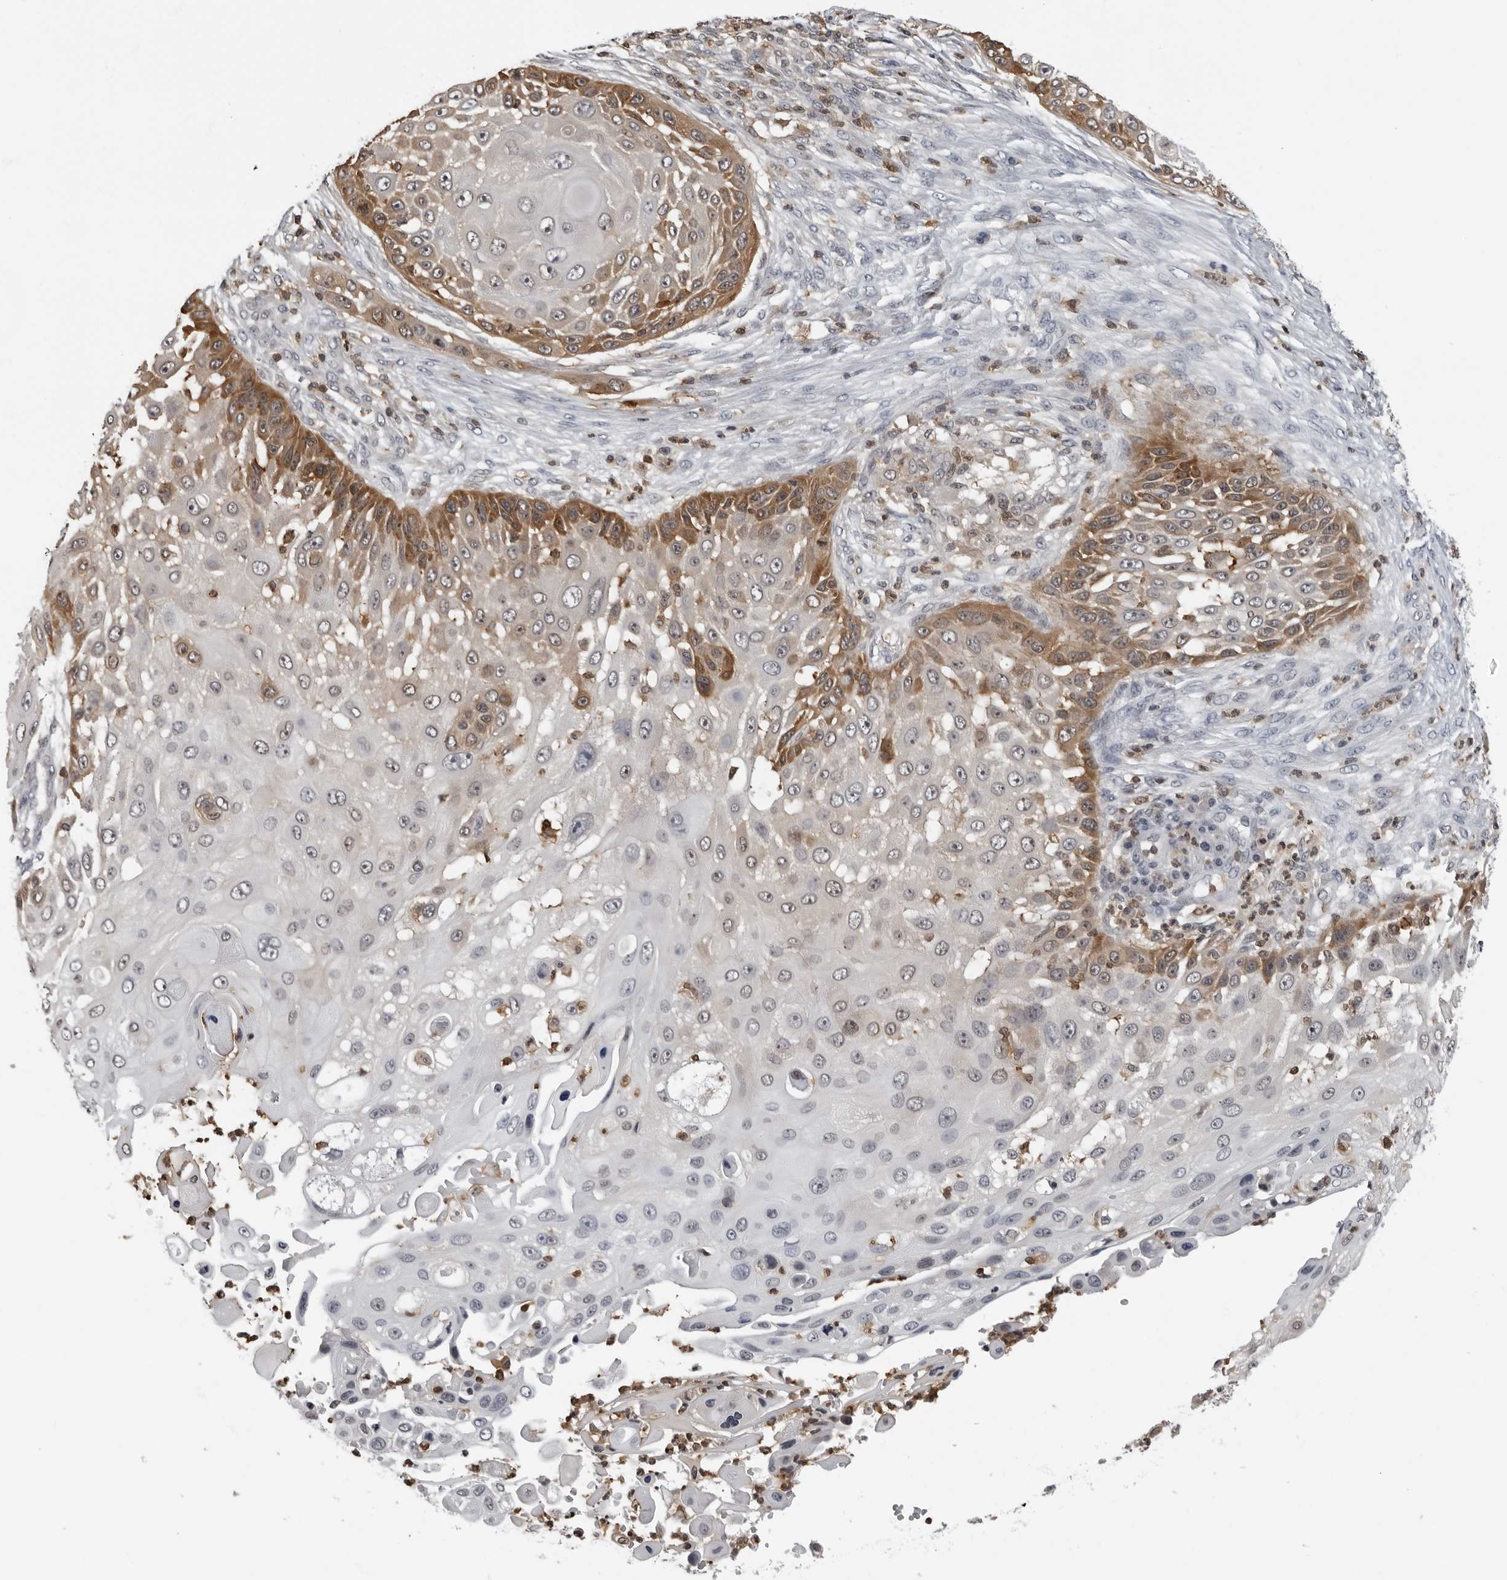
{"staining": {"intensity": "moderate", "quantity": "25%-75%", "location": "cytoplasmic/membranous"}, "tissue": "skin cancer", "cell_type": "Tumor cells", "image_type": "cancer", "snomed": [{"axis": "morphology", "description": "Squamous cell carcinoma, NOS"}, {"axis": "topography", "description": "Skin"}], "caption": "Immunohistochemical staining of human skin squamous cell carcinoma displays medium levels of moderate cytoplasmic/membranous expression in about 25%-75% of tumor cells. Using DAB (brown) and hematoxylin (blue) stains, captured at high magnification using brightfield microscopy.", "gene": "HSPH1", "patient": {"sex": "female", "age": 44}}